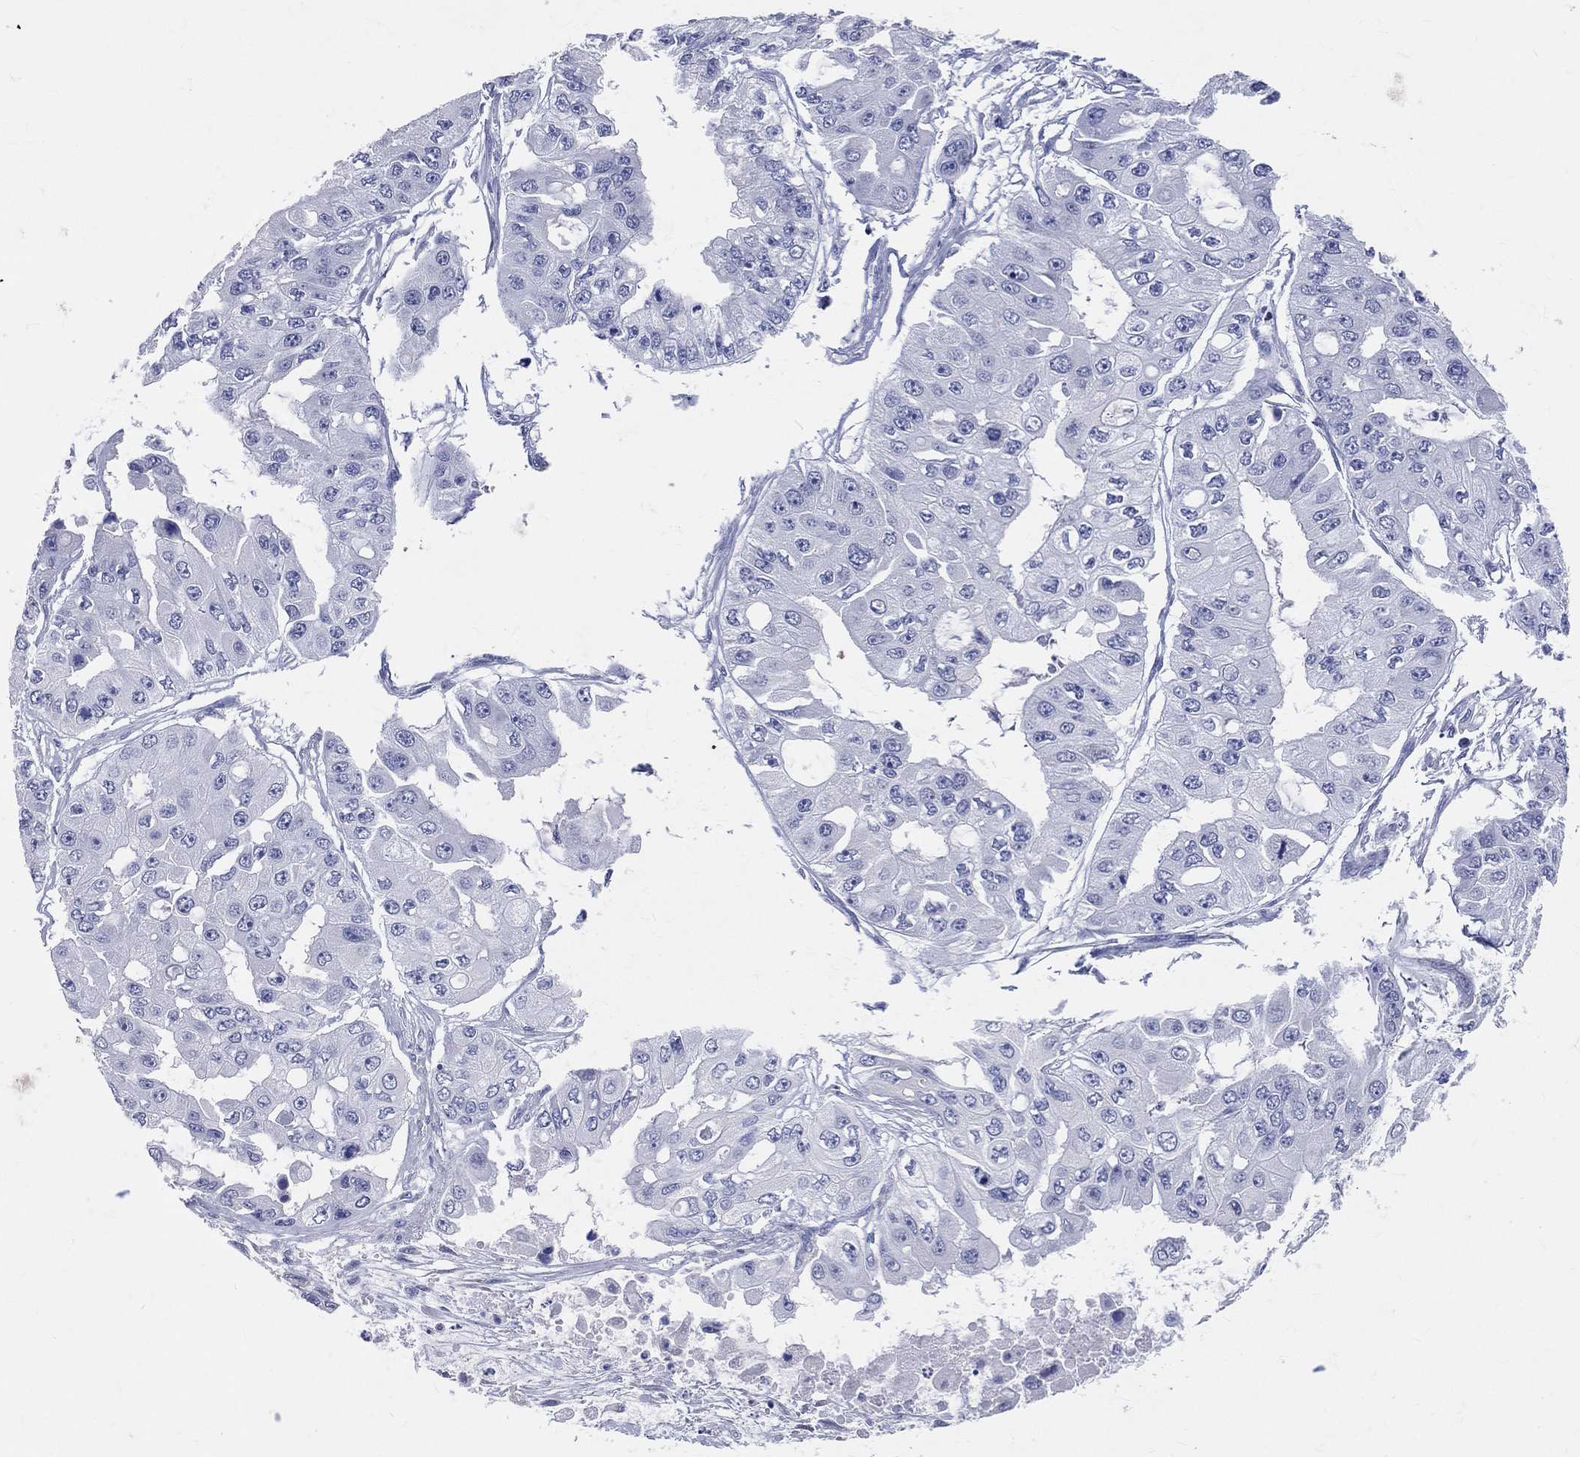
{"staining": {"intensity": "negative", "quantity": "none", "location": "none"}, "tissue": "ovarian cancer", "cell_type": "Tumor cells", "image_type": "cancer", "snomed": [{"axis": "morphology", "description": "Cystadenocarcinoma, serous, NOS"}, {"axis": "topography", "description": "Ovary"}], "caption": "Immunohistochemistry (IHC) of ovarian cancer (serous cystadenocarcinoma) exhibits no expression in tumor cells.", "gene": "LAT", "patient": {"sex": "female", "age": 56}}